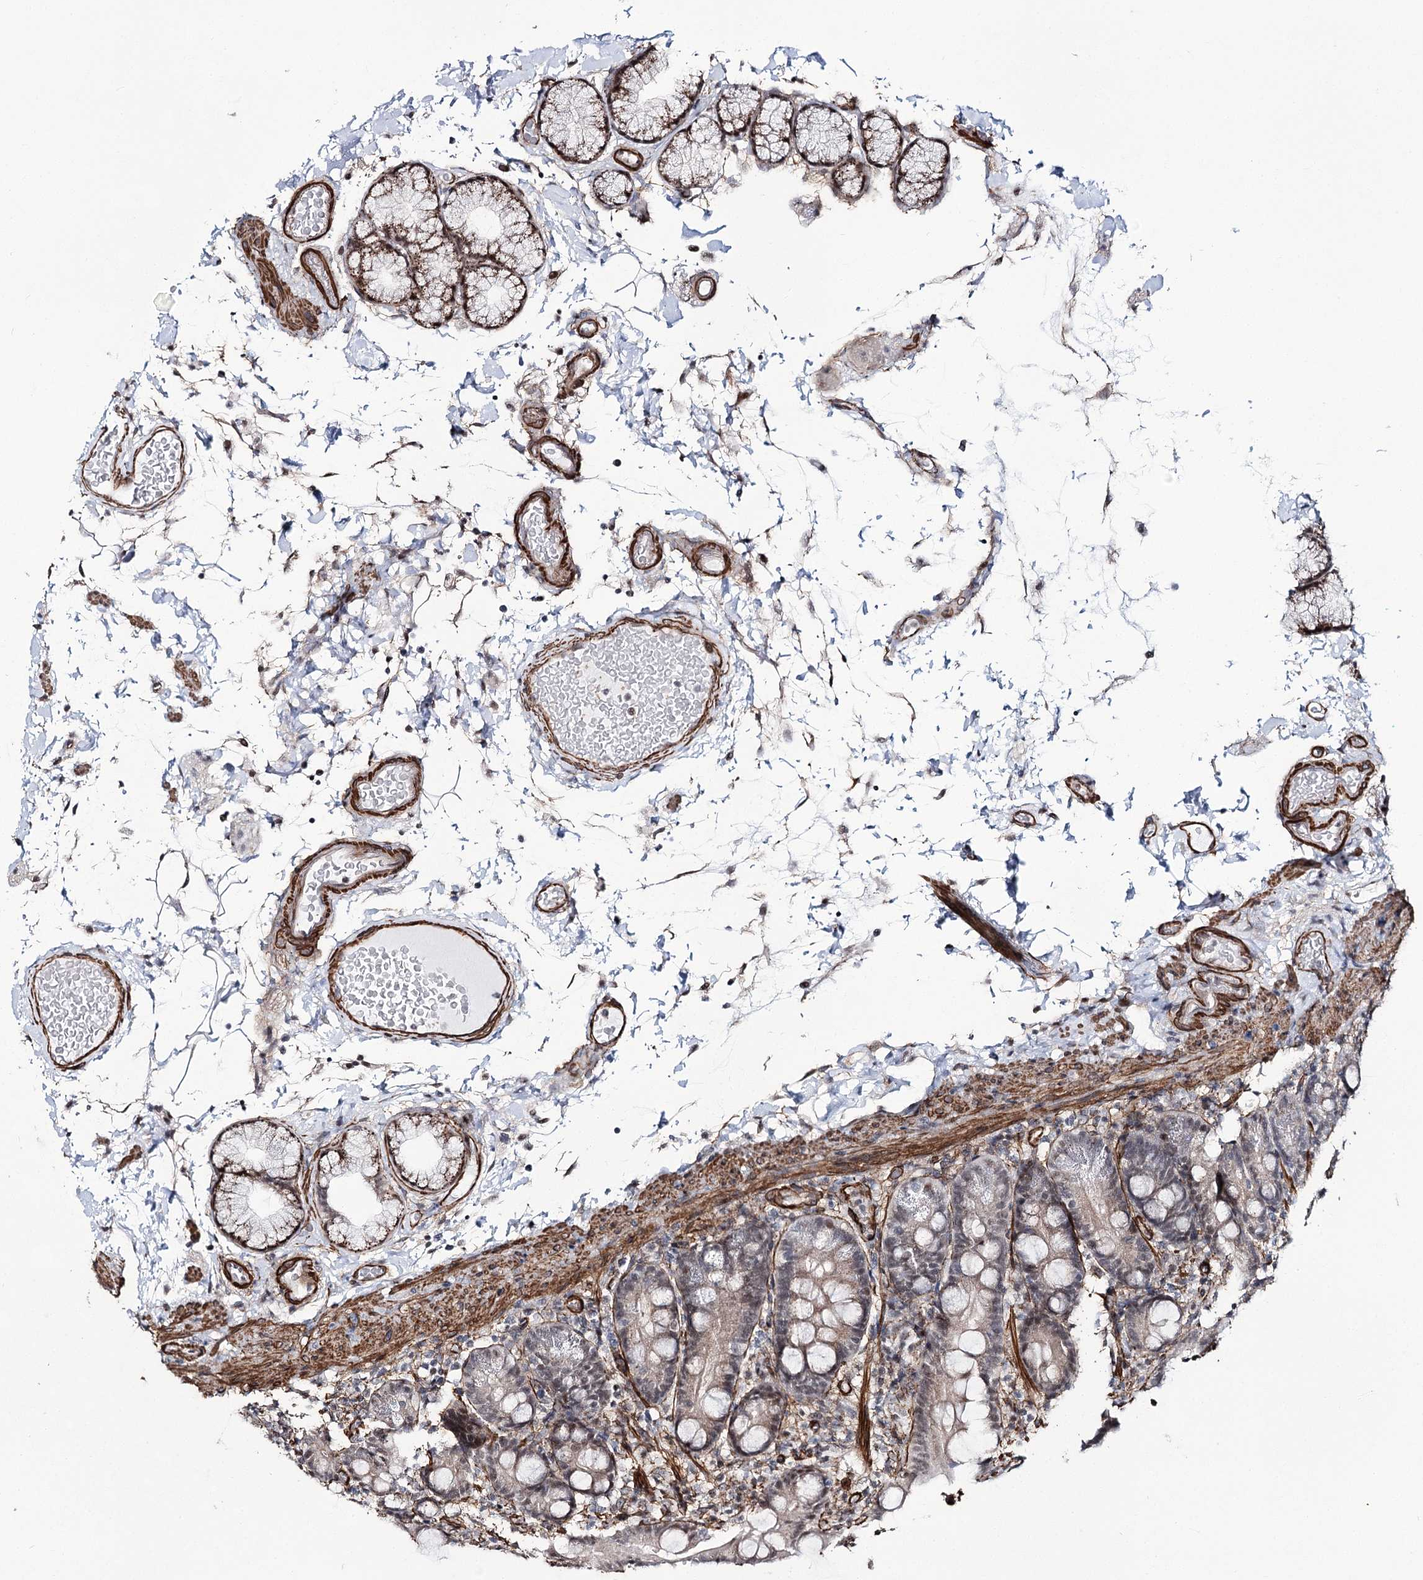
{"staining": {"intensity": "weak", "quantity": "25%-75%", "location": "cytoplasmic/membranous,nuclear"}, "tissue": "duodenum", "cell_type": "Glandular cells", "image_type": "normal", "snomed": [{"axis": "morphology", "description": "Normal tissue, NOS"}, {"axis": "topography", "description": "Small intestine, NOS"}], "caption": "Approximately 25%-75% of glandular cells in unremarkable human duodenum exhibit weak cytoplasmic/membranous,nuclear protein expression as visualized by brown immunohistochemical staining.", "gene": "CWF19L1", "patient": {"sex": "female", "age": 71}}